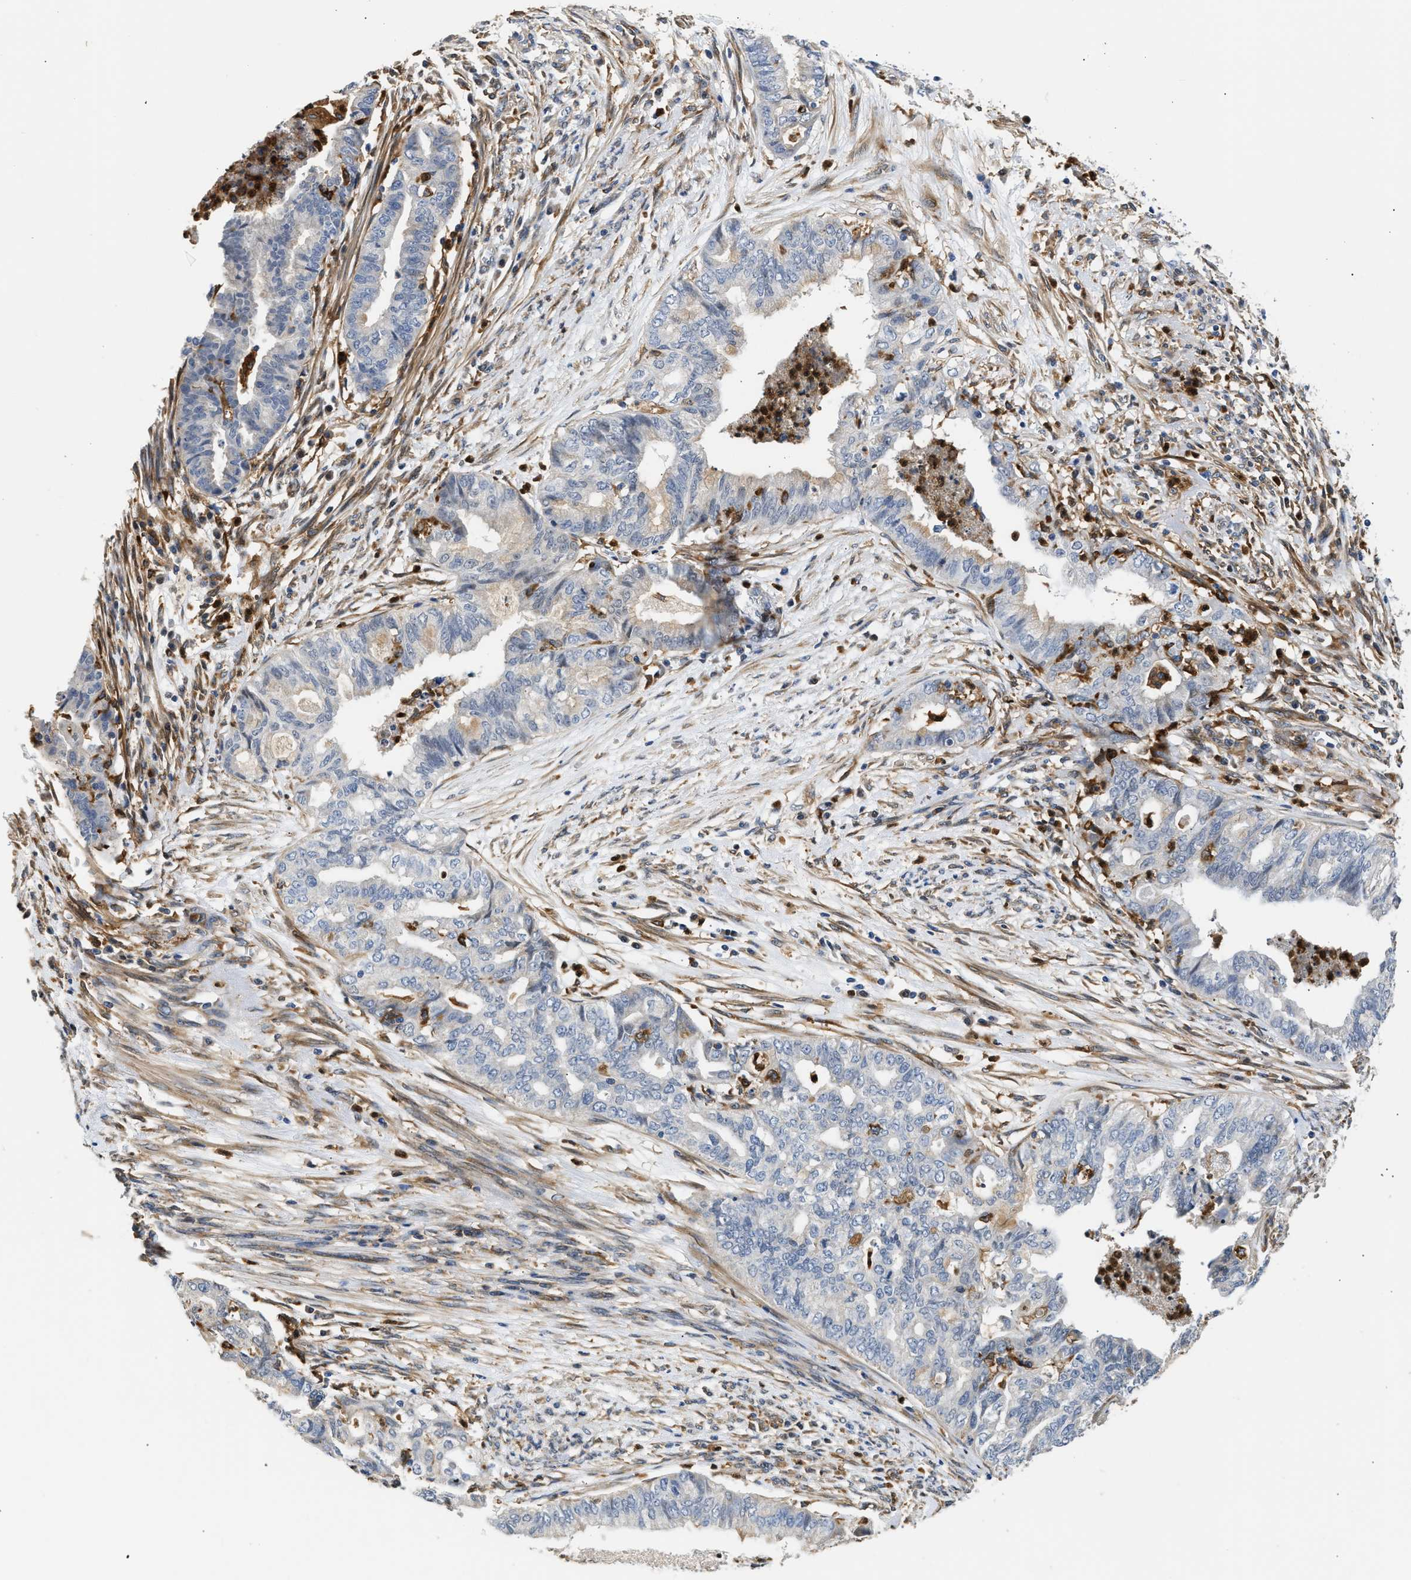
{"staining": {"intensity": "weak", "quantity": "<25%", "location": "cytoplasmic/membranous"}, "tissue": "endometrial cancer", "cell_type": "Tumor cells", "image_type": "cancer", "snomed": [{"axis": "morphology", "description": "Adenocarcinoma, NOS"}, {"axis": "topography", "description": "Endometrium"}], "caption": "The immunohistochemistry (IHC) histopathology image has no significant staining in tumor cells of adenocarcinoma (endometrial) tissue. (DAB IHC, high magnification).", "gene": "RAB31", "patient": {"sex": "female", "age": 79}}